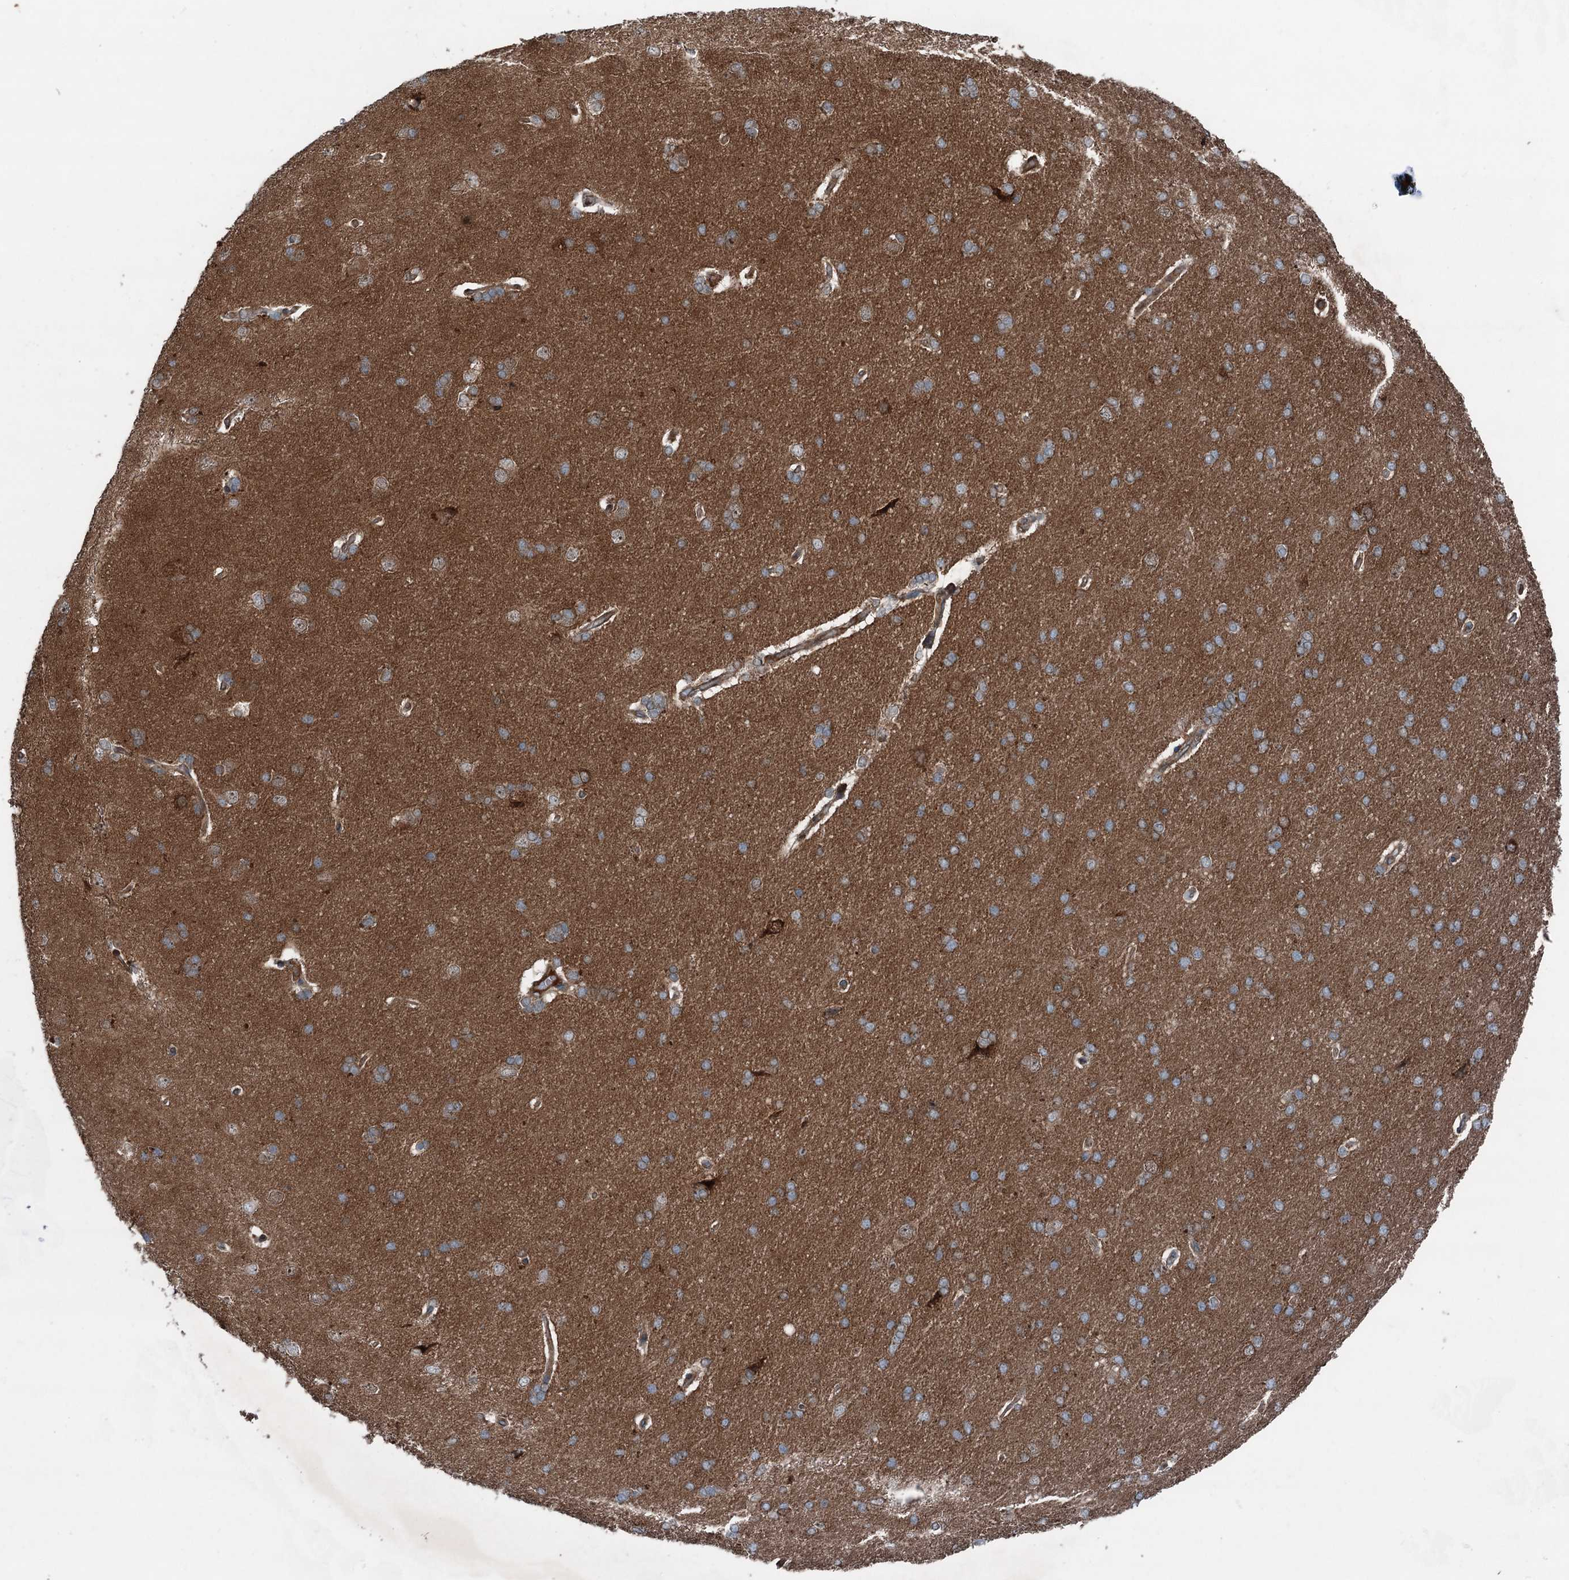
{"staining": {"intensity": "negative", "quantity": "none", "location": "none"}, "tissue": "cerebral cortex", "cell_type": "Endothelial cells", "image_type": "normal", "snomed": [{"axis": "morphology", "description": "Normal tissue, NOS"}, {"axis": "topography", "description": "Cerebral cortex"}], "caption": "High power microscopy micrograph of an IHC histopathology image of normal cerebral cortex, revealing no significant expression in endothelial cells. Brightfield microscopy of IHC stained with DAB (brown) and hematoxylin (blue), captured at high magnification.", "gene": "ALAS1", "patient": {"sex": "male", "age": 62}}